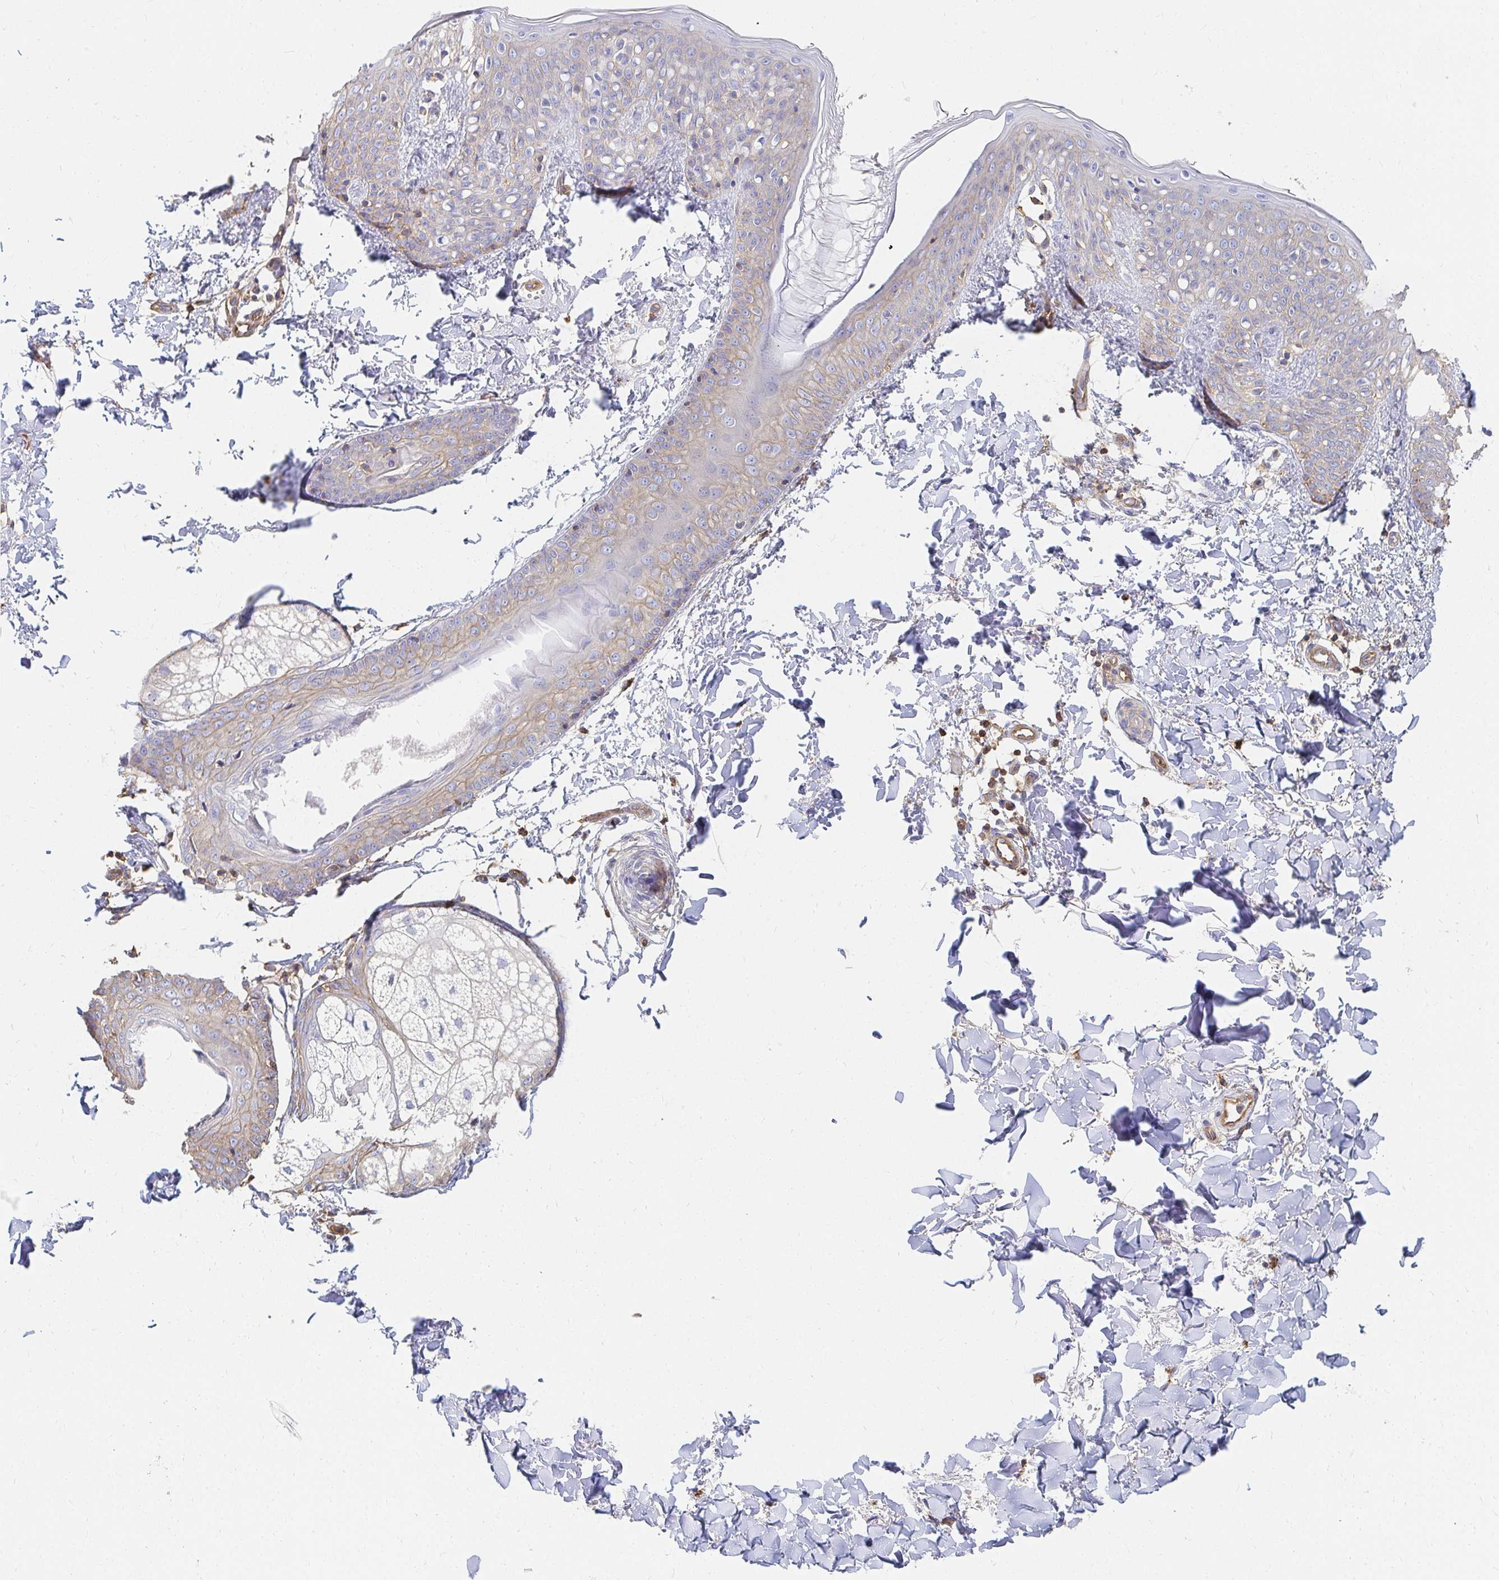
{"staining": {"intensity": "moderate", "quantity": "25%-75%", "location": "cytoplasmic/membranous"}, "tissue": "skin", "cell_type": "Fibroblasts", "image_type": "normal", "snomed": [{"axis": "morphology", "description": "Normal tissue, NOS"}, {"axis": "topography", "description": "Skin"}], "caption": "IHC (DAB (3,3'-diaminobenzidine)) staining of benign human skin exhibits moderate cytoplasmic/membranous protein expression in approximately 25%-75% of fibroblasts. (Stains: DAB in brown, nuclei in blue, Microscopy: brightfield microscopy at high magnification).", "gene": "TSPAN19", "patient": {"sex": "male", "age": 16}}